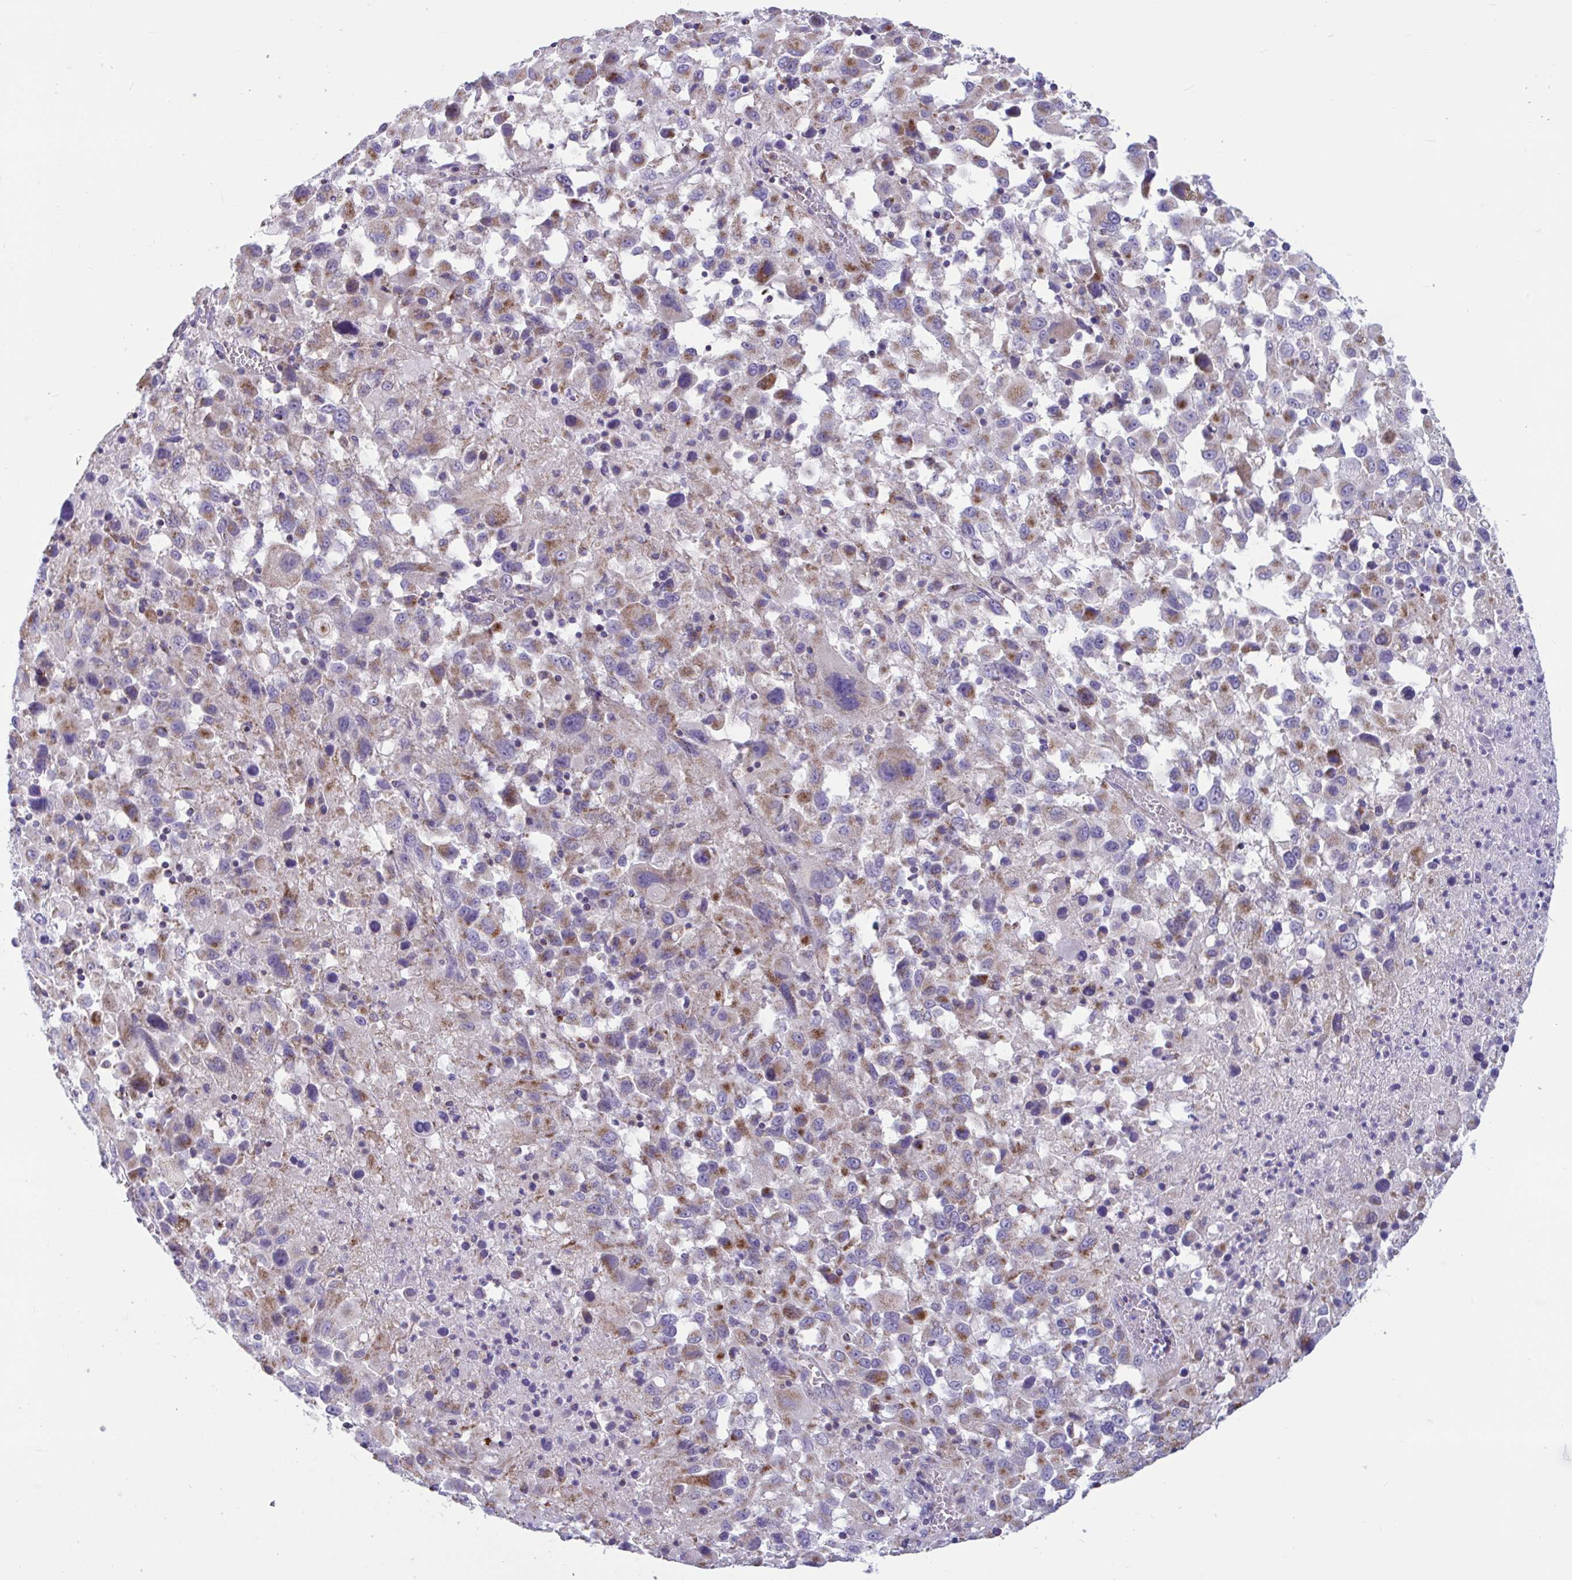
{"staining": {"intensity": "moderate", "quantity": ">75%", "location": "cytoplasmic/membranous"}, "tissue": "melanoma", "cell_type": "Tumor cells", "image_type": "cancer", "snomed": [{"axis": "morphology", "description": "Malignant melanoma, Metastatic site"}, {"axis": "topography", "description": "Soft tissue"}], "caption": "Melanoma stained for a protein shows moderate cytoplasmic/membranous positivity in tumor cells. (DAB (3,3'-diaminobenzidine) IHC, brown staining for protein, blue staining for nuclei).", "gene": "OR13A1", "patient": {"sex": "male", "age": 50}}